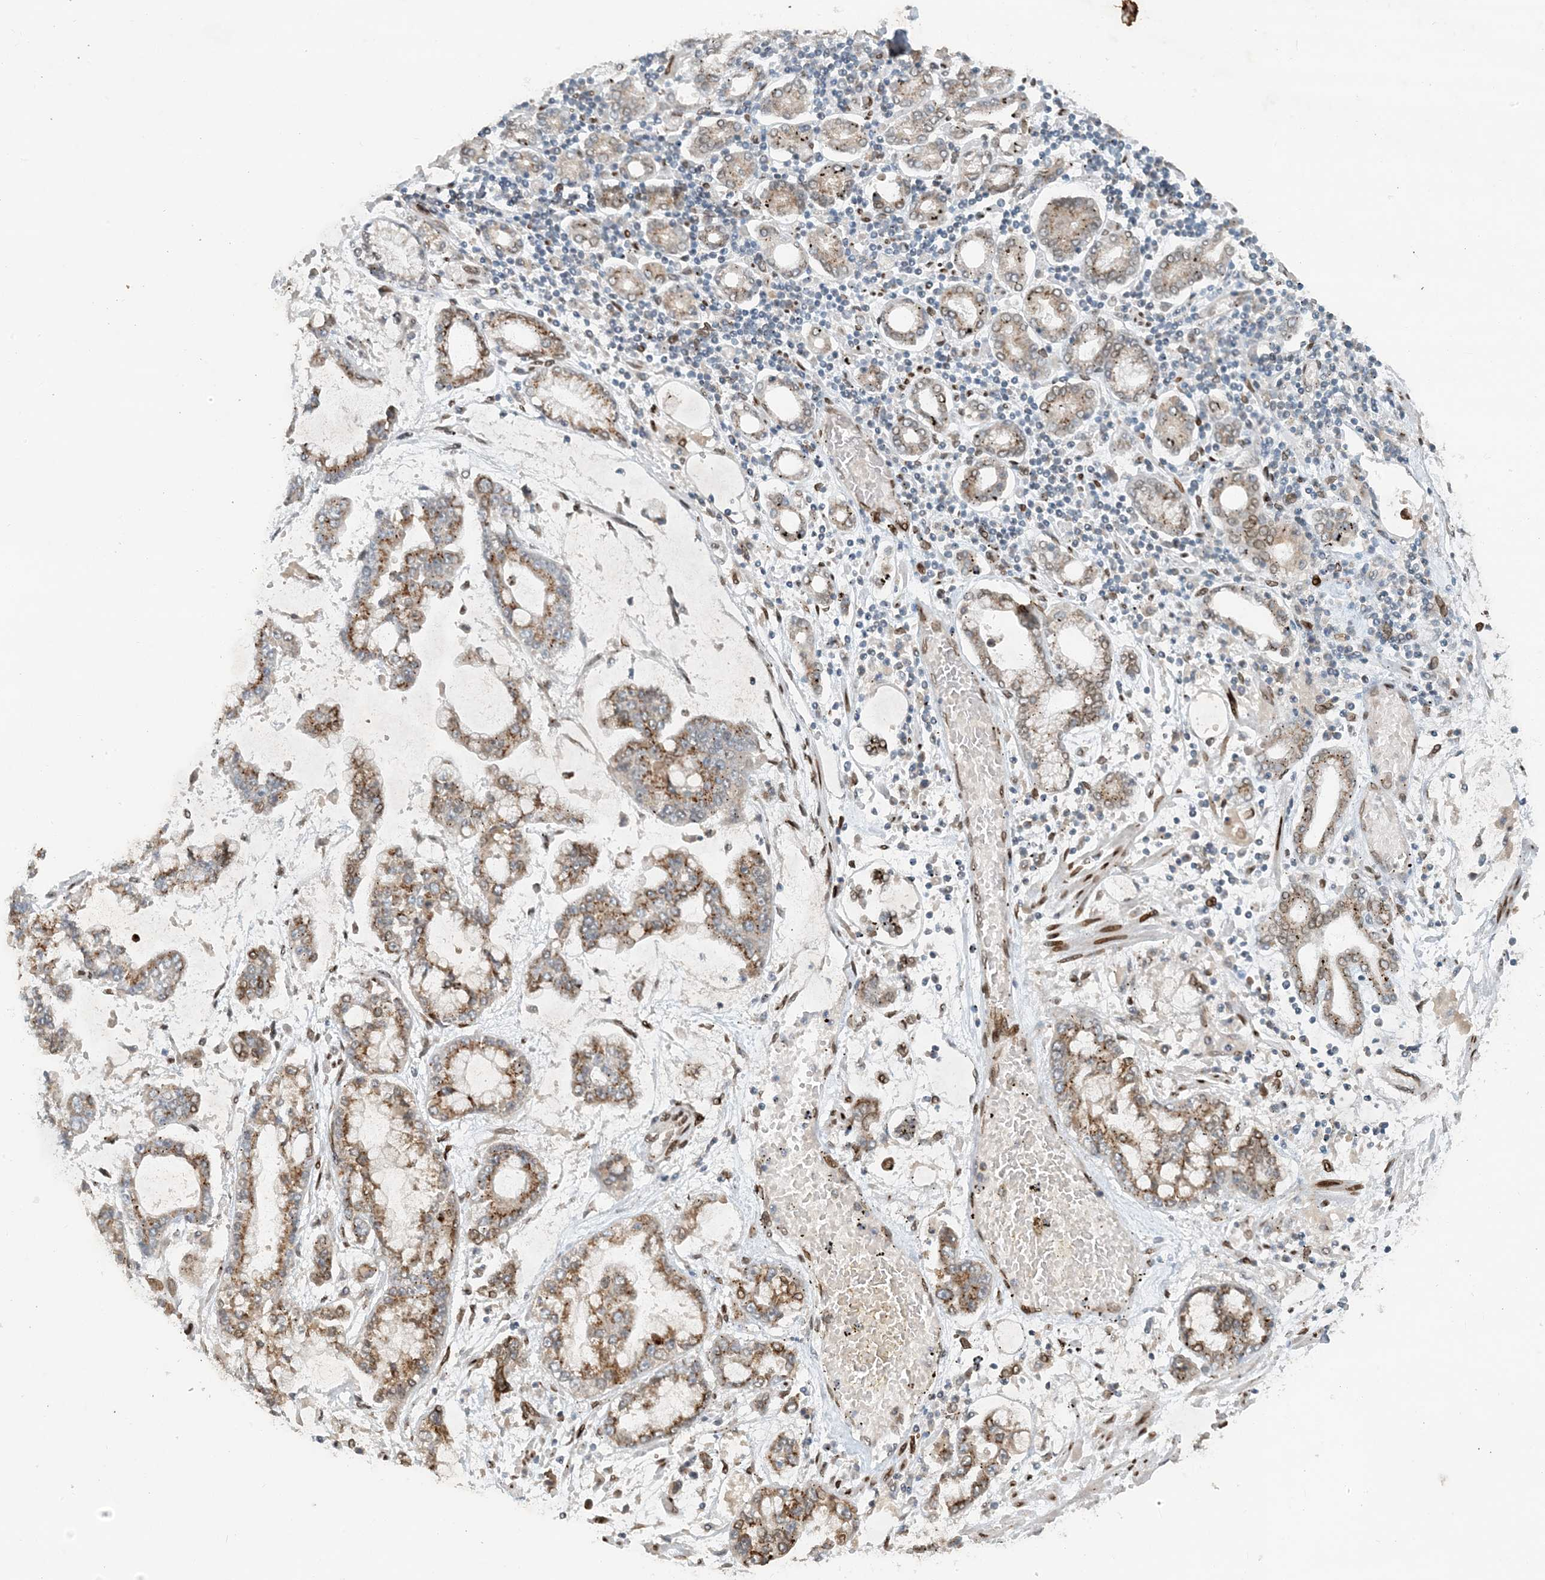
{"staining": {"intensity": "weak", "quantity": "25%-75%", "location": "cytoplasmic/membranous"}, "tissue": "stomach cancer", "cell_type": "Tumor cells", "image_type": "cancer", "snomed": [{"axis": "morphology", "description": "Normal tissue, NOS"}, {"axis": "morphology", "description": "Adenocarcinoma, NOS"}, {"axis": "topography", "description": "Stomach, upper"}, {"axis": "topography", "description": "Stomach"}], "caption": "Immunohistochemical staining of stomach adenocarcinoma displays low levels of weak cytoplasmic/membranous expression in approximately 25%-75% of tumor cells. (DAB (3,3'-diaminobenzidine) = brown stain, brightfield microscopy at high magnification).", "gene": "SLC35A2", "patient": {"sex": "male", "age": 76}}